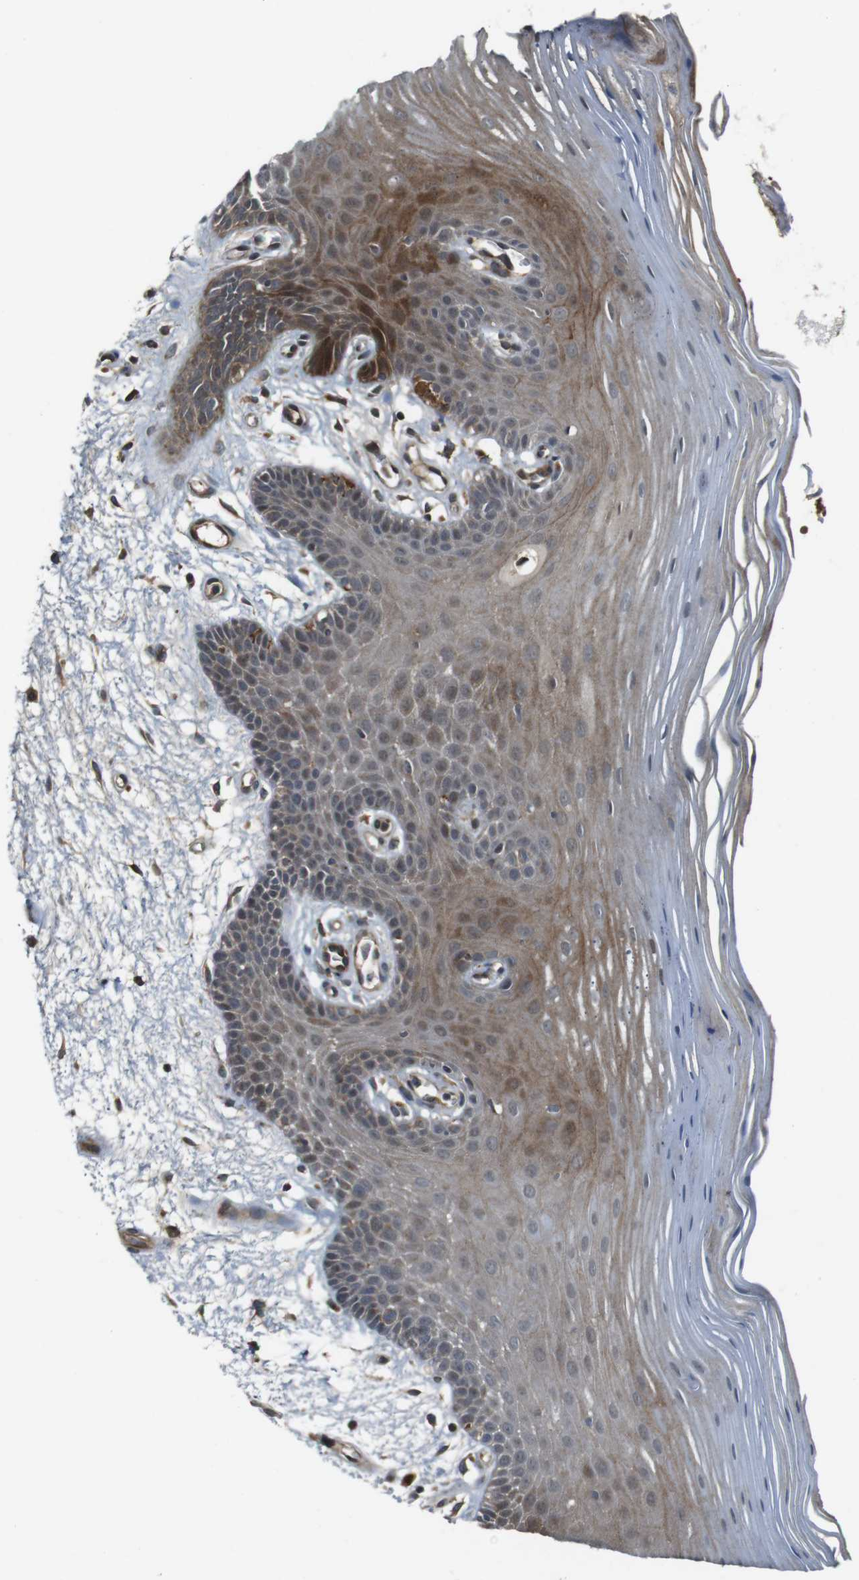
{"staining": {"intensity": "moderate", "quantity": "25%-75%", "location": "cytoplasmic/membranous"}, "tissue": "oral mucosa", "cell_type": "Squamous epithelial cells", "image_type": "normal", "snomed": [{"axis": "morphology", "description": "Normal tissue, NOS"}, {"axis": "morphology", "description": "Squamous cell carcinoma, NOS"}, {"axis": "topography", "description": "Skeletal muscle"}, {"axis": "topography", "description": "Oral tissue"}, {"axis": "topography", "description": "Head-Neck"}], "caption": "Immunohistochemical staining of unremarkable oral mucosa displays medium levels of moderate cytoplasmic/membranous positivity in approximately 25%-75% of squamous epithelial cells.", "gene": "IFFO2", "patient": {"sex": "male", "age": 71}}